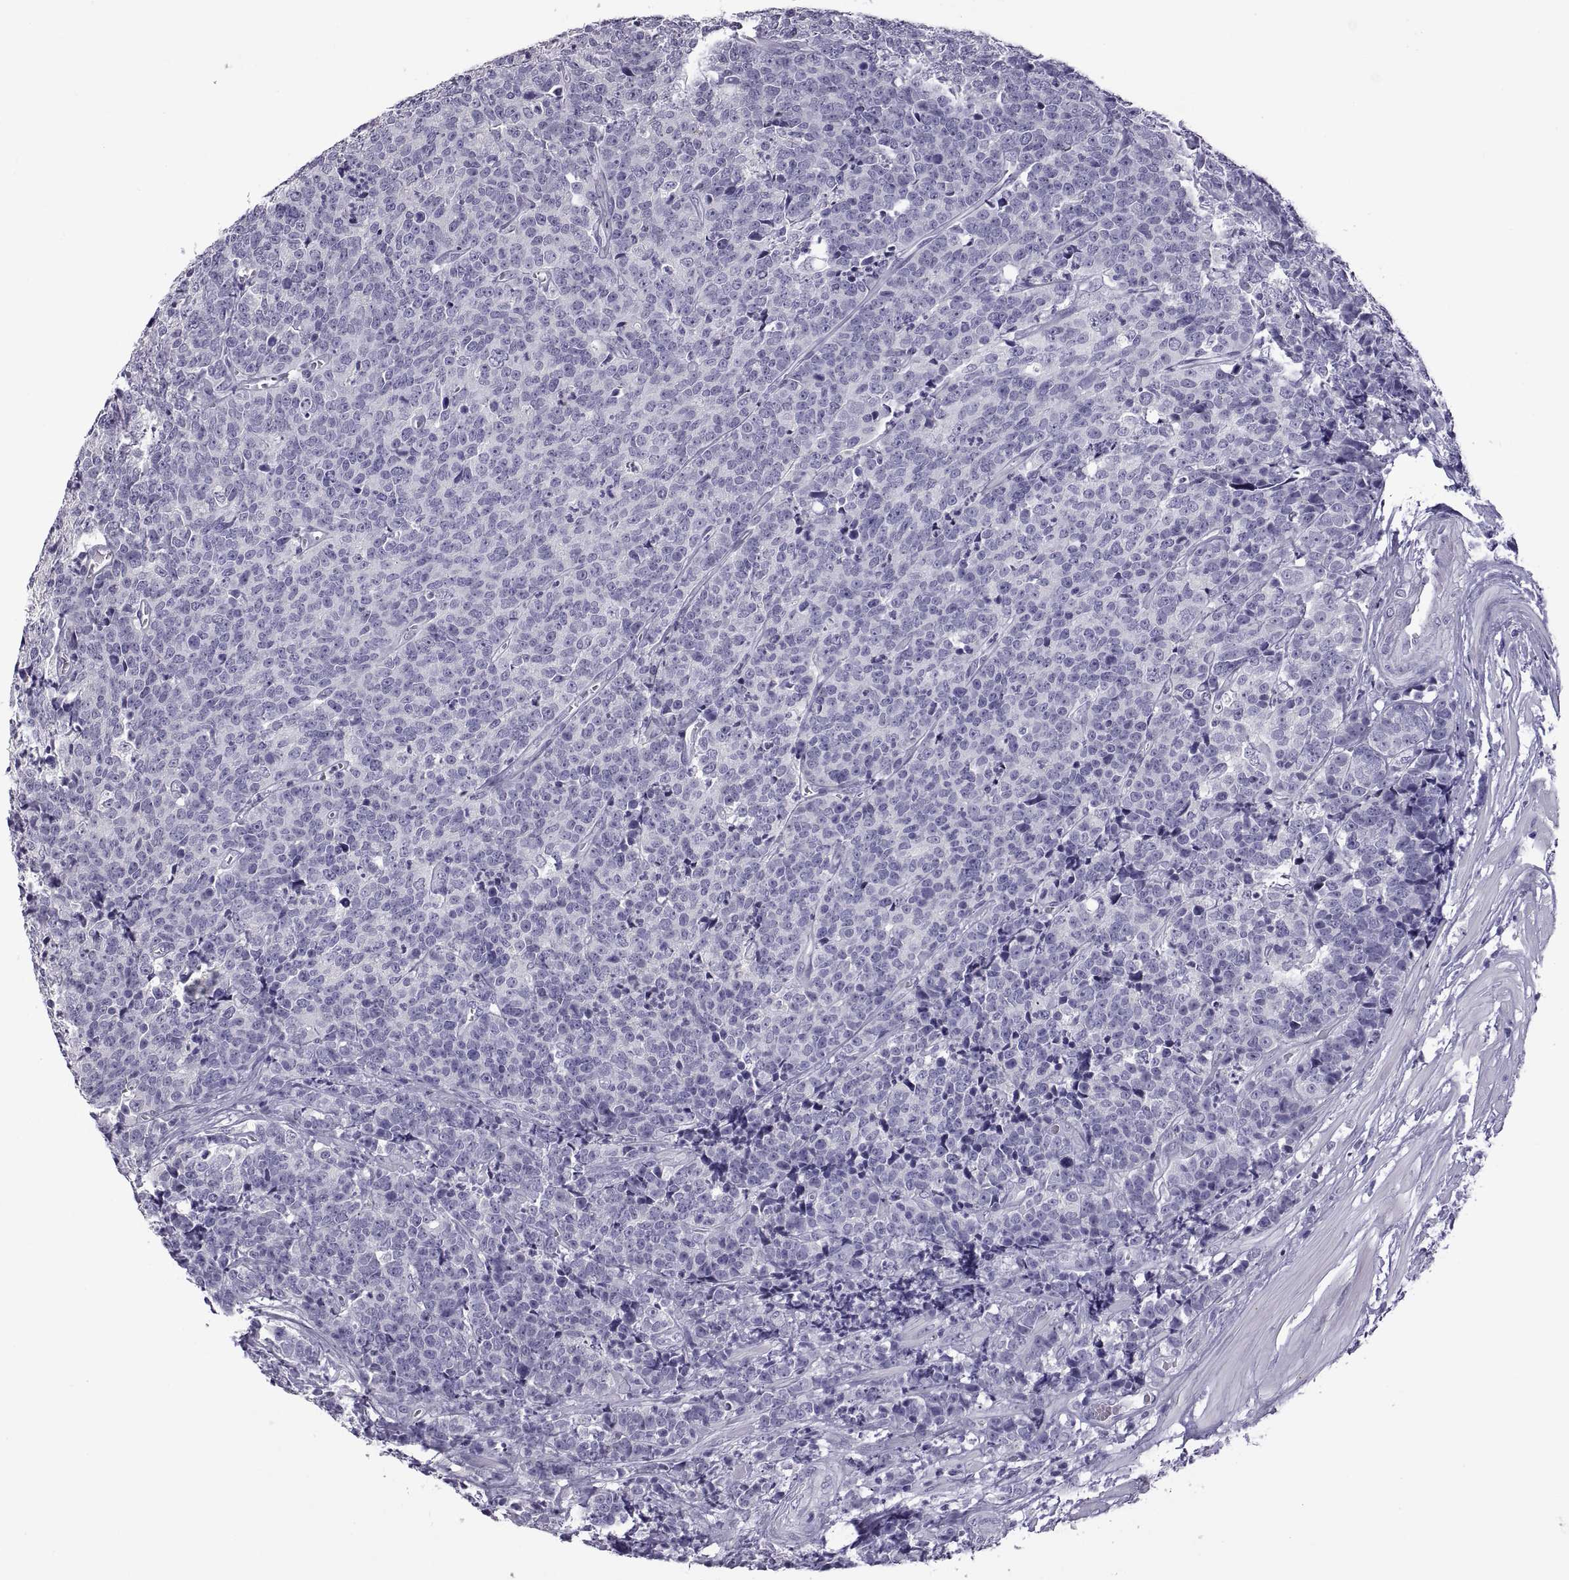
{"staining": {"intensity": "negative", "quantity": "none", "location": "none"}, "tissue": "prostate cancer", "cell_type": "Tumor cells", "image_type": "cancer", "snomed": [{"axis": "morphology", "description": "Adenocarcinoma, NOS"}, {"axis": "topography", "description": "Prostate"}], "caption": "Protein analysis of prostate adenocarcinoma shows no significant staining in tumor cells.", "gene": "RDM1", "patient": {"sex": "male", "age": 67}}